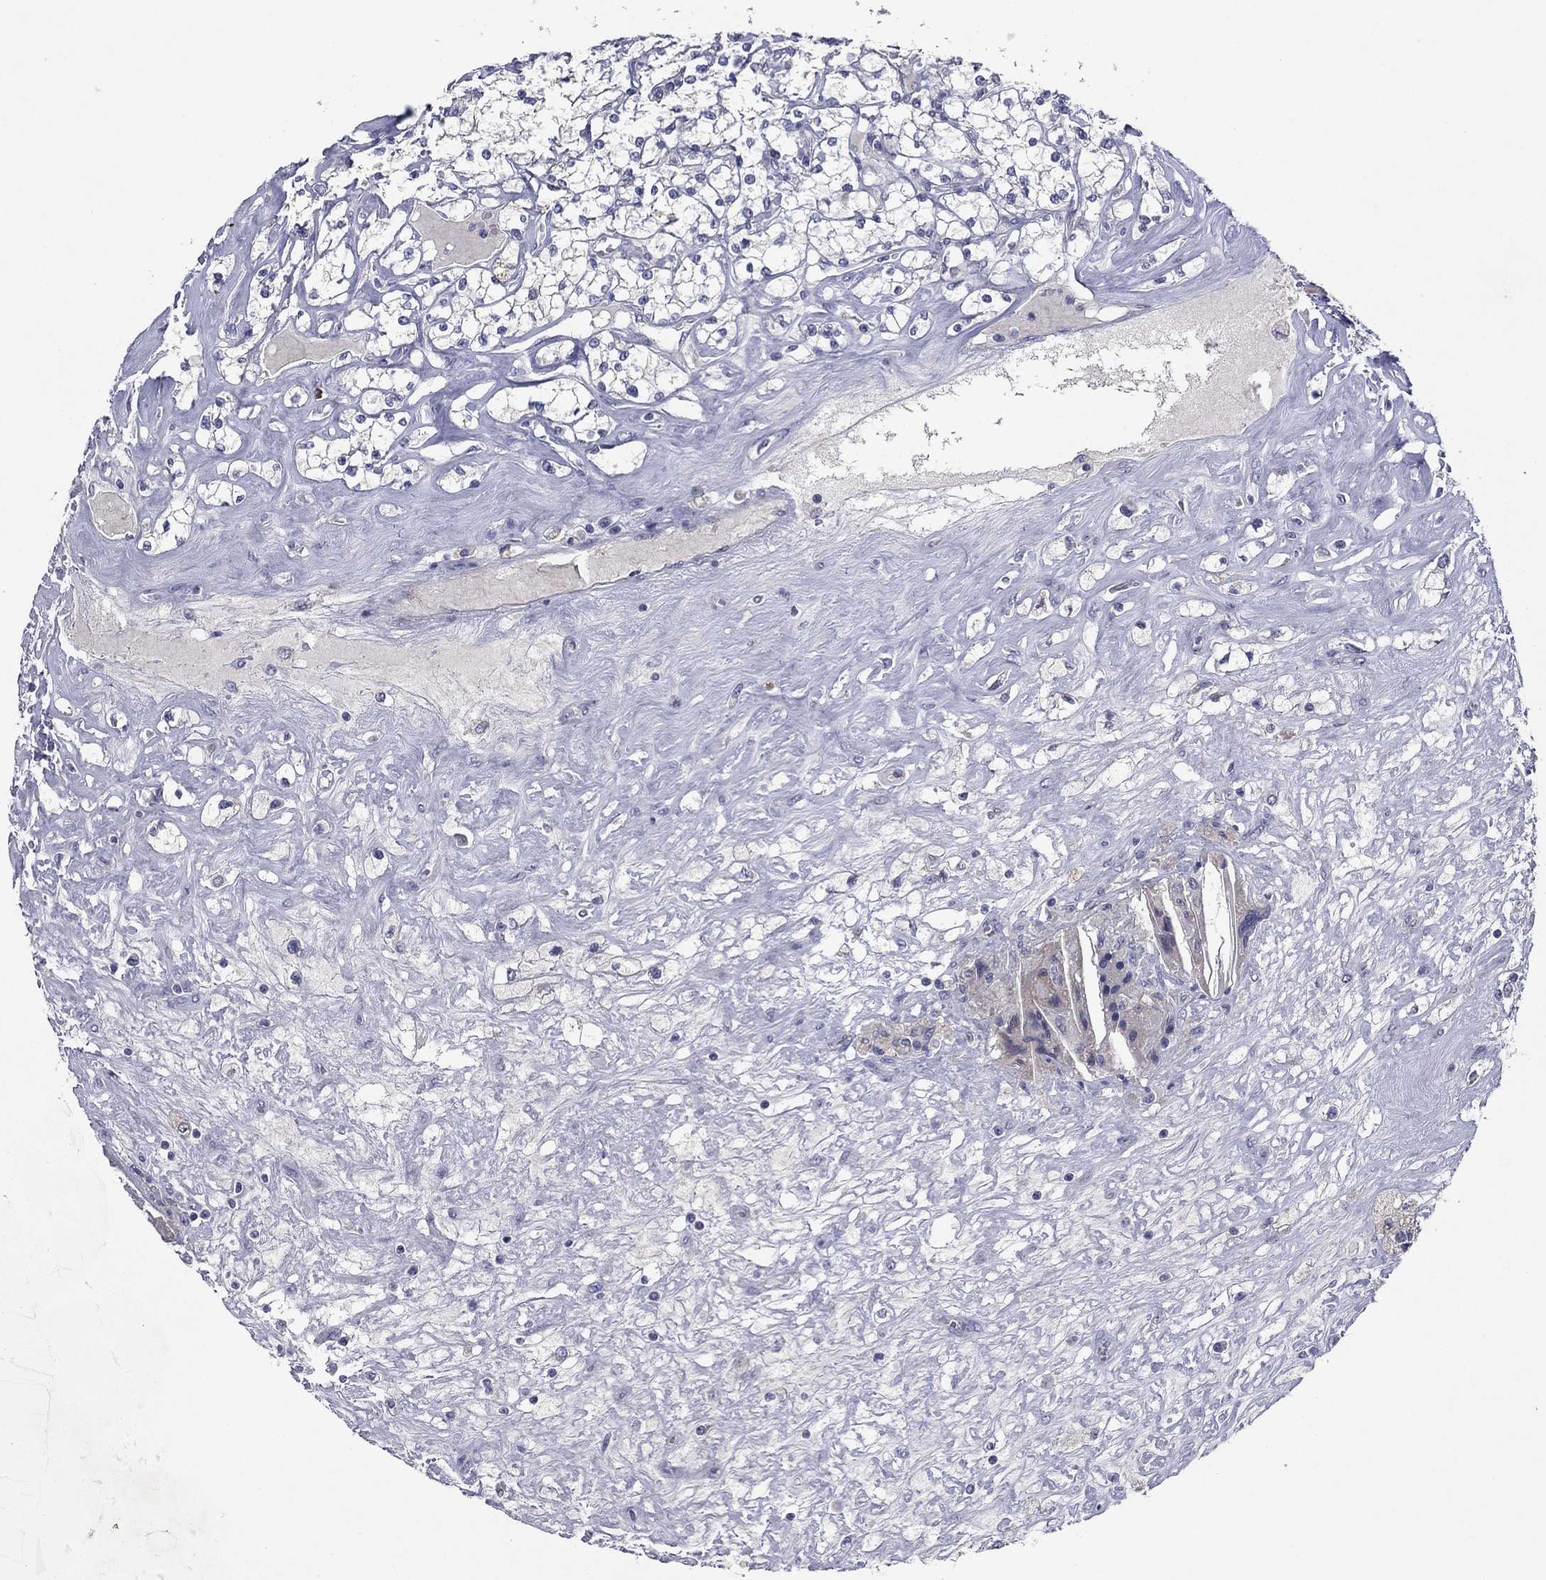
{"staining": {"intensity": "negative", "quantity": "none", "location": "none"}, "tissue": "renal cancer", "cell_type": "Tumor cells", "image_type": "cancer", "snomed": [{"axis": "morphology", "description": "Adenocarcinoma, NOS"}, {"axis": "topography", "description": "Kidney"}], "caption": "High magnification brightfield microscopy of renal adenocarcinoma stained with DAB (brown) and counterstained with hematoxylin (blue): tumor cells show no significant expression. (DAB immunohistochemistry (IHC) with hematoxylin counter stain).", "gene": "PTGDS", "patient": {"sex": "male", "age": 67}}